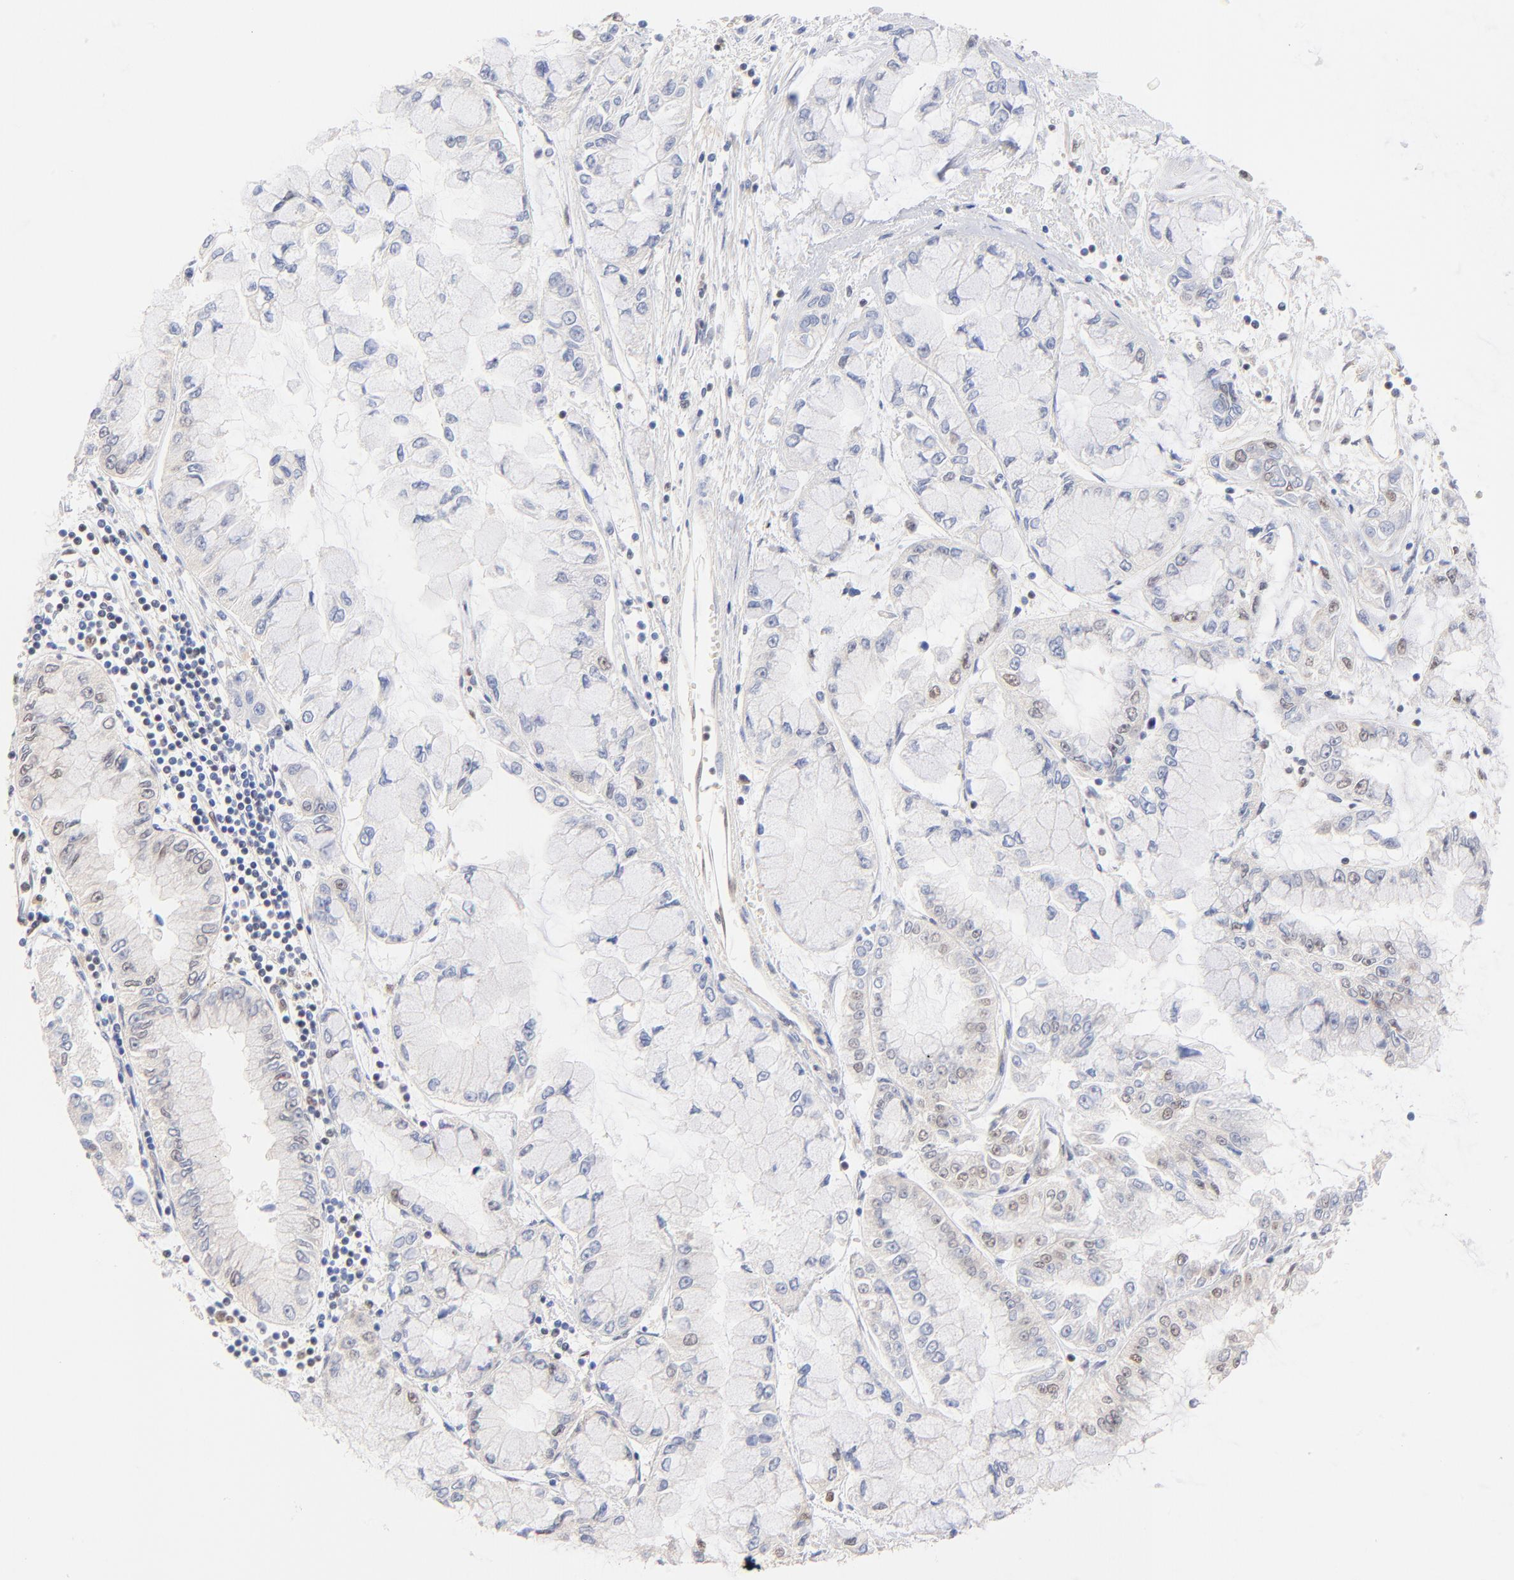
{"staining": {"intensity": "negative", "quantity": "none", "location": "none"}, "tissue": "liver cancer", "cell_type": "Tumor cells", "image_type": "cancer", "snomed": [{"axis": "morphology", "description": "Cholangiocarcinoma"}, {"axis": "topography", "description": "Liver"}], "caption": "Immunohistochemical staining of human liver cholangiocarcinoma displays no significant expression in tumor cells. (Immunohistochemistry (ihc), brightfield microscopy, high magnification).", "gene": "RIBC2", "patient": {"sex": "female", "age": 79}}